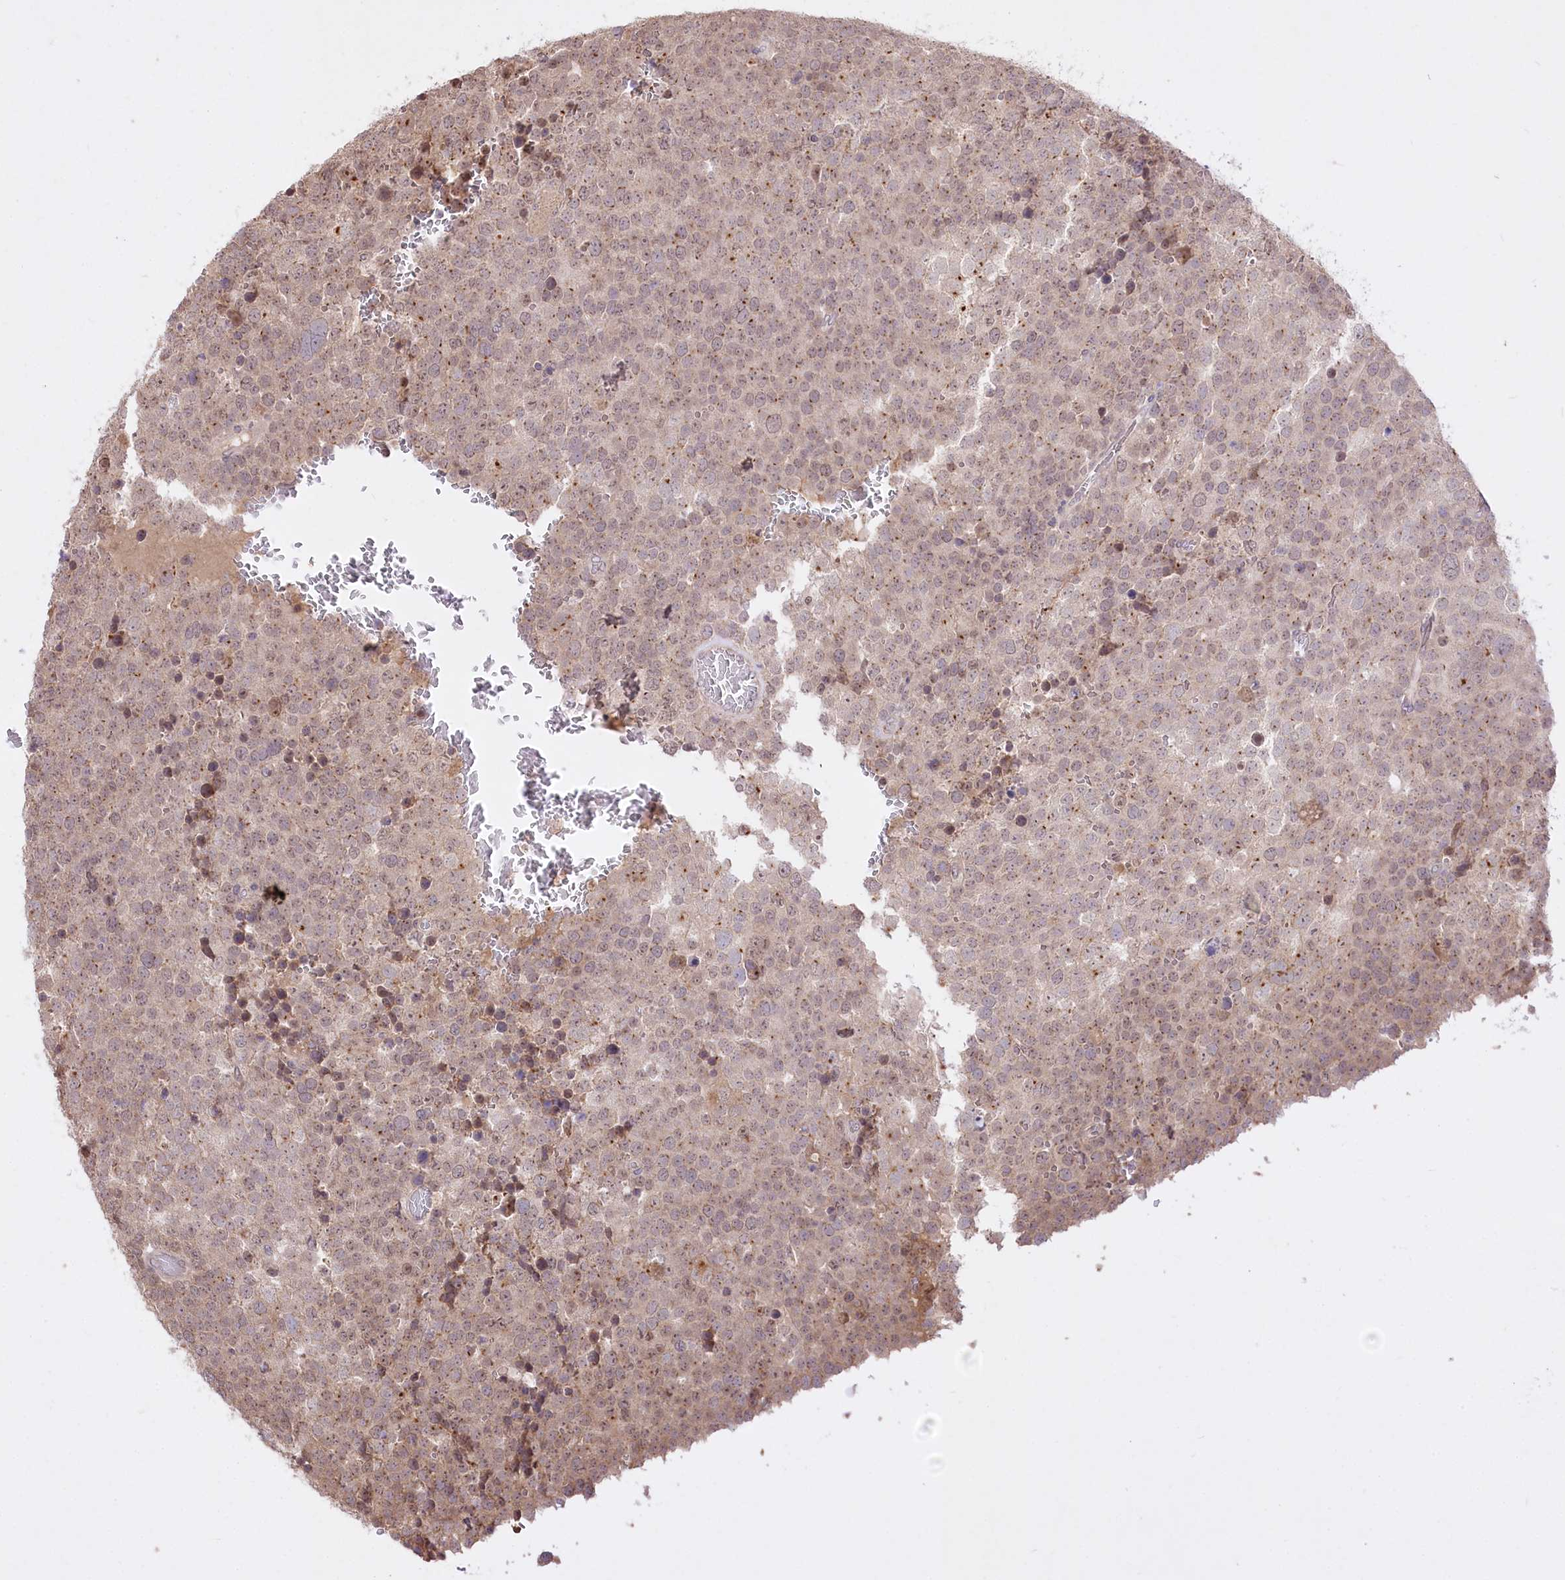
{"staining": {"intensity": "weak", "quantity": "25%-75%", "location": "cytoplasmic/membranous,nuclear"}, "tissue": "testis cancer", "cell_type": "Tumor cells", "image_type": "cancer", "snomed": [{"axis": "morphology", "description": "Seminoma, NOS"}, {"axis": "topography", "description": "Testis"}], "caption": "Seminoma (testis) stained with DAB IHC exhibits low levels of weak cytoplasmic/membranous and nuclear expression in approximately 25%-75% of tumor cells. (Stains: DAB (3,3'-diaminobenzidine) in brown, nuclei in blue, Microscopy: brightfield microscopy at high magnification).", "gene": "HELT", "patient": {"sex": "male", "age": 71}}